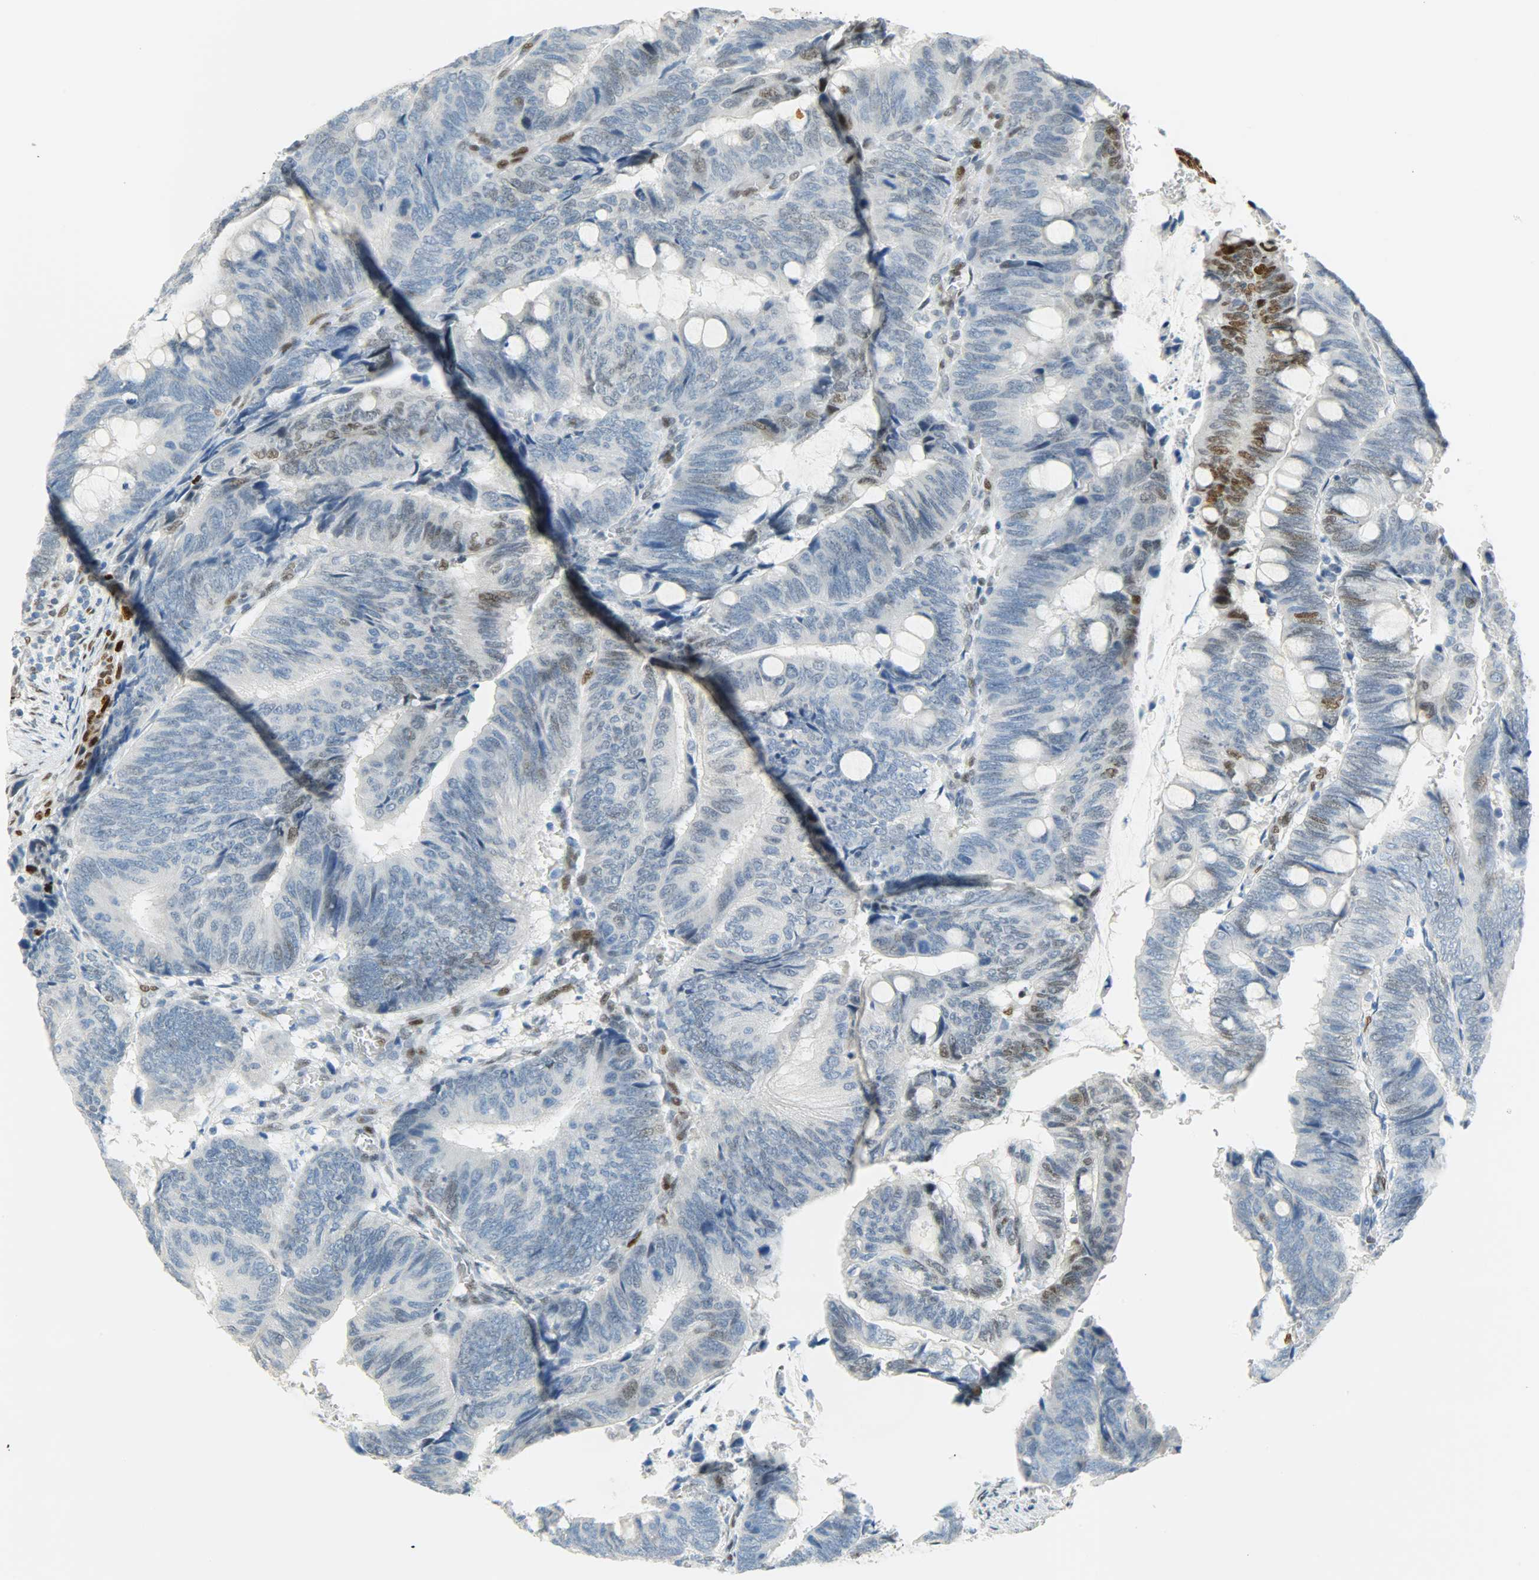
{"staining": {"intensity": "weak", "quantity": "<25%", "location": "nuclear"}, "tissue": "colorectal cancer", "cell_type": "Tumor cells", "image_type": "cancer", "snomed": [{"axis": "morphology", "description": "Normal tissue, NOS"}, {"axis": "morphology", "description": "Adenocarcinoma, NOS"}, {"axis": "topography", "description": "Rectum"}, {"axis": "topography", "description": "Peripheral nerve tissue"}], "caption": "This photomicrograph is of colorectal cancer stained with immunohistochemistry (IHC) to label a protein in brown with the nuclei are counter-stained blue. There is no expression in tumor cells.", "gene": "JUNB", "patient": {"sex": "male", "age": 92}}